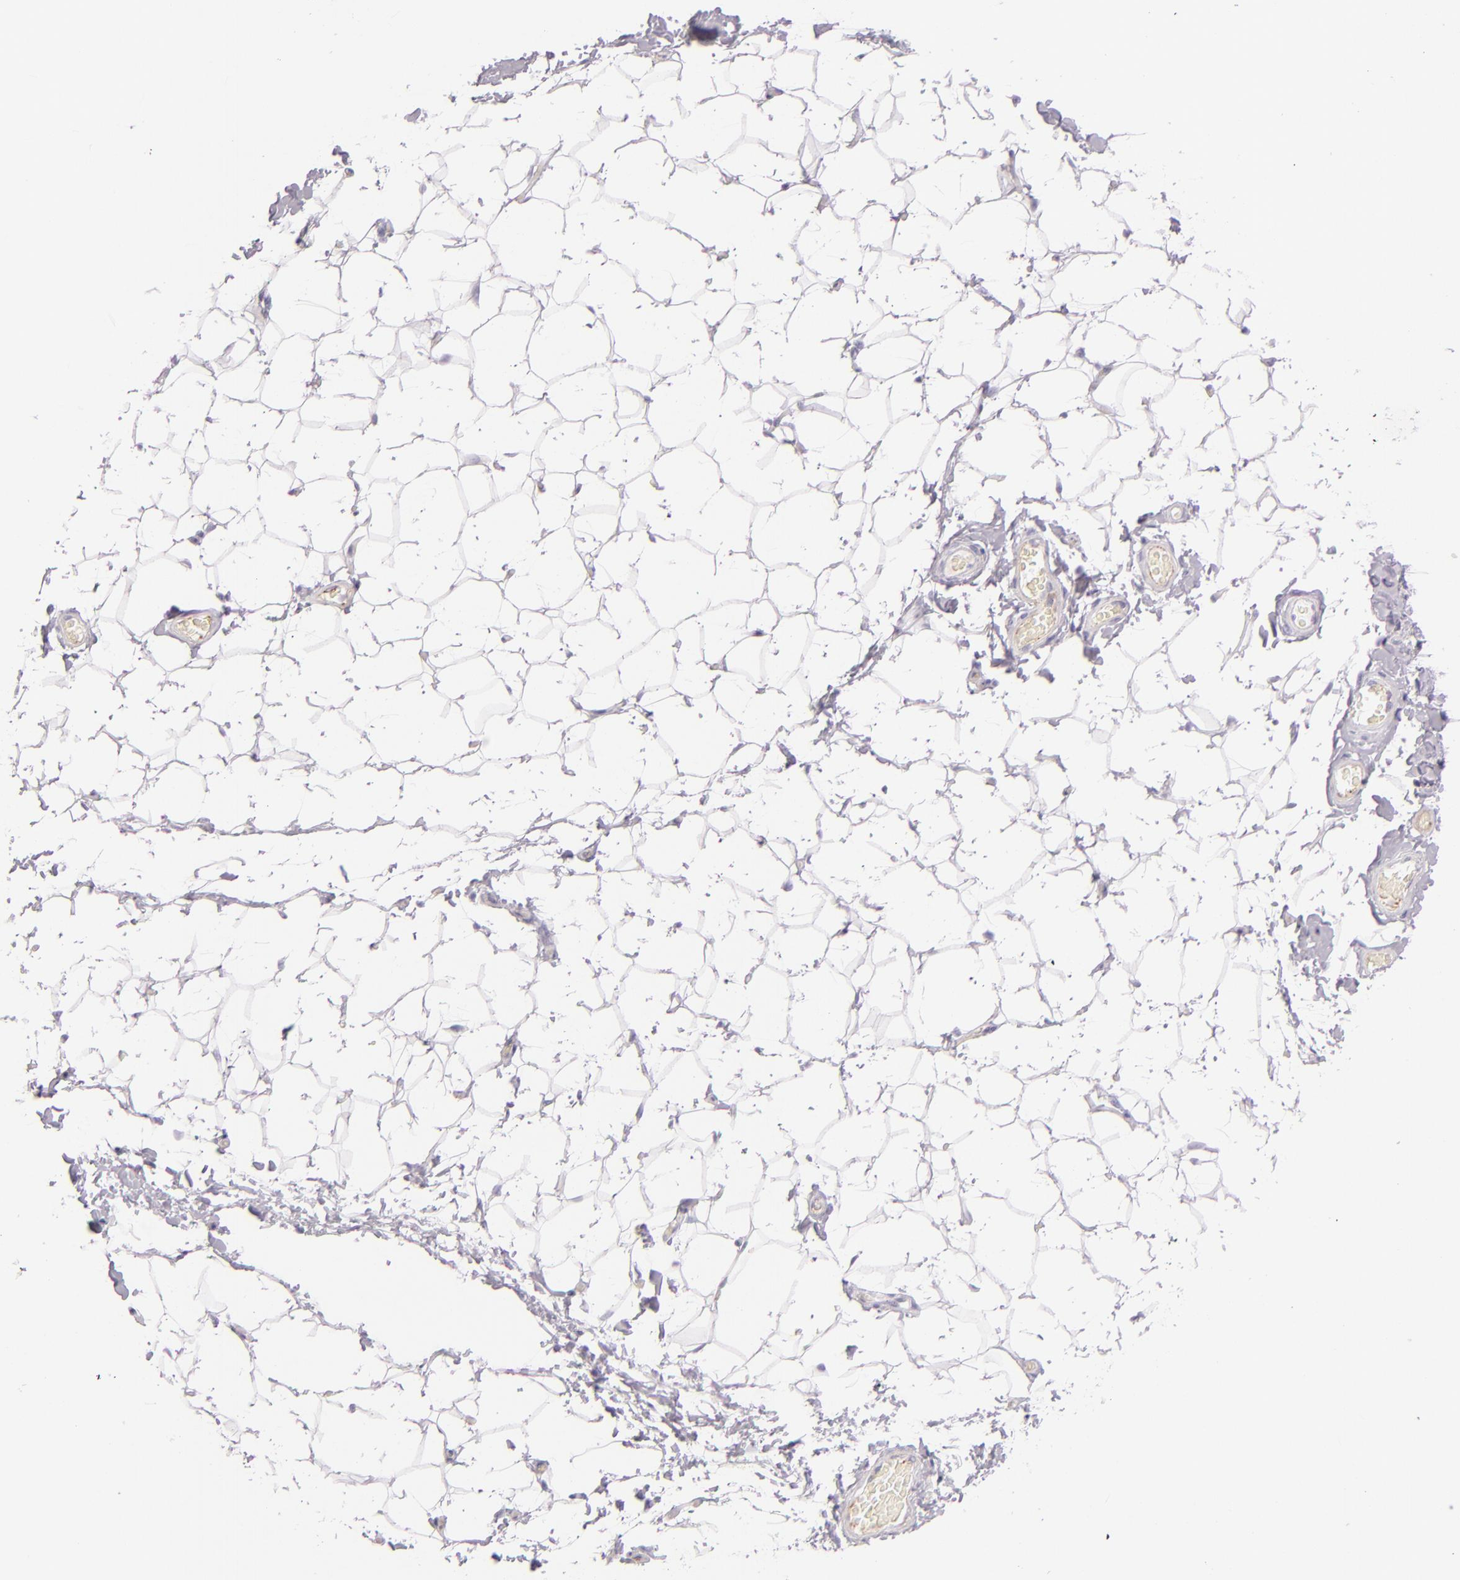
{"staining": {"intensity": "negative", "quantity": "none", "location": "none"}, "tissue": "adipose tissue", "cell_type": "Adipocytes", "image_type": "normal", "snomed": [{"axis": "morphology", "description": "Normal tissue, NOS"}, {"axis": "topography", "description": "Soft tissue"}], "caption": "Human adipose tissue stained for a protein using immunohistochemistry (IHC) reveals no expression in adipocytes.", "gene": "SELP", "patient": {"sex": "male", "age": 26}}